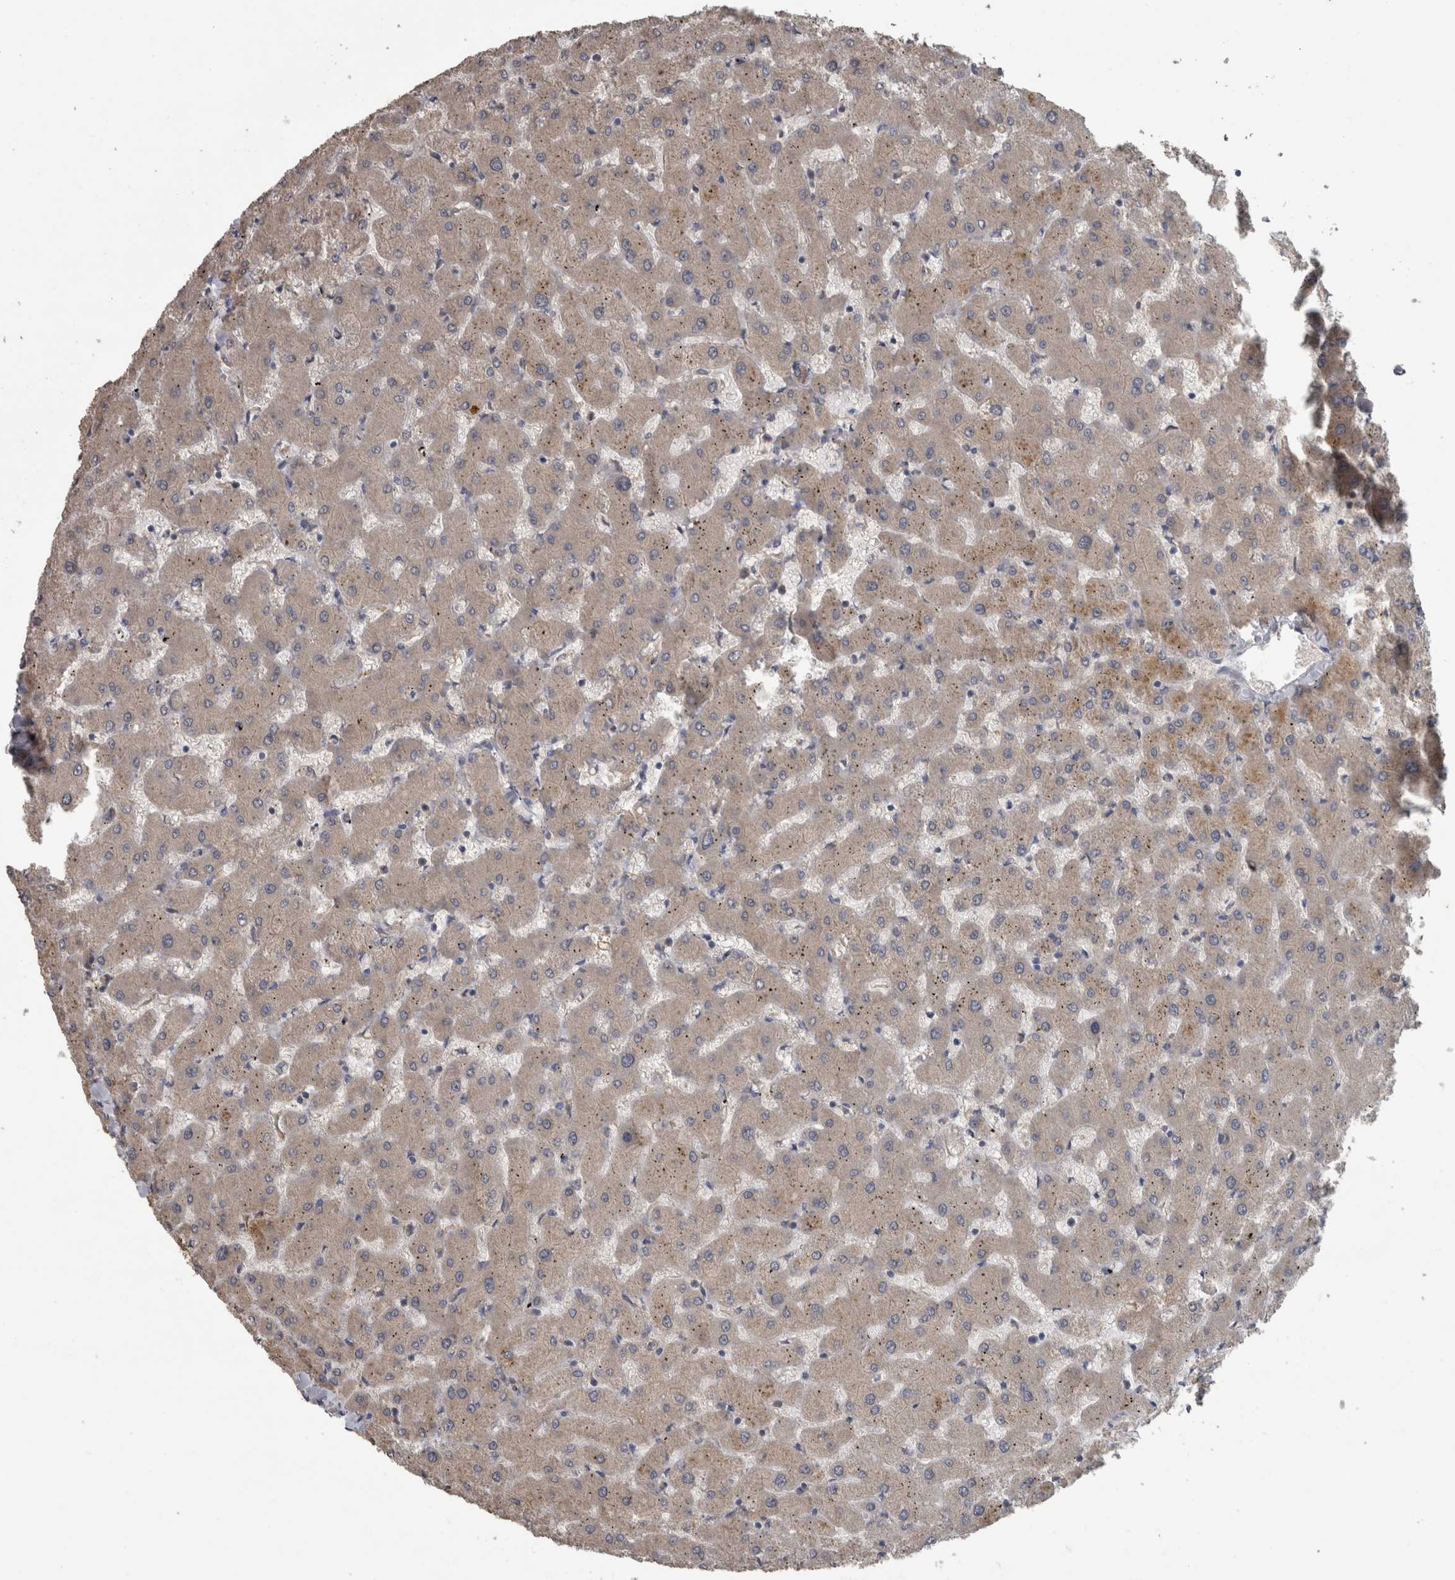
{"staining": {"intensity": "weak", "quantity": ">75%", "location": "cytoplasmic/membranous"}, "tissue": "liver", "cell_type": "Cholangiocytes", "image_type": "normal", "snomed": [{"axis": "morphology", "description": "Normal tissue, NOS"}, {"axis": "topography", "description": "Liver"}], "caption": "Liver stained with immunohistochemistry (IHC) exhibits weak cytoplasmic/membranous expression in about >75% of cholangiocytes.", "gene": "PIK3AP1", "patient": {"sex": "female", "age": 63}}